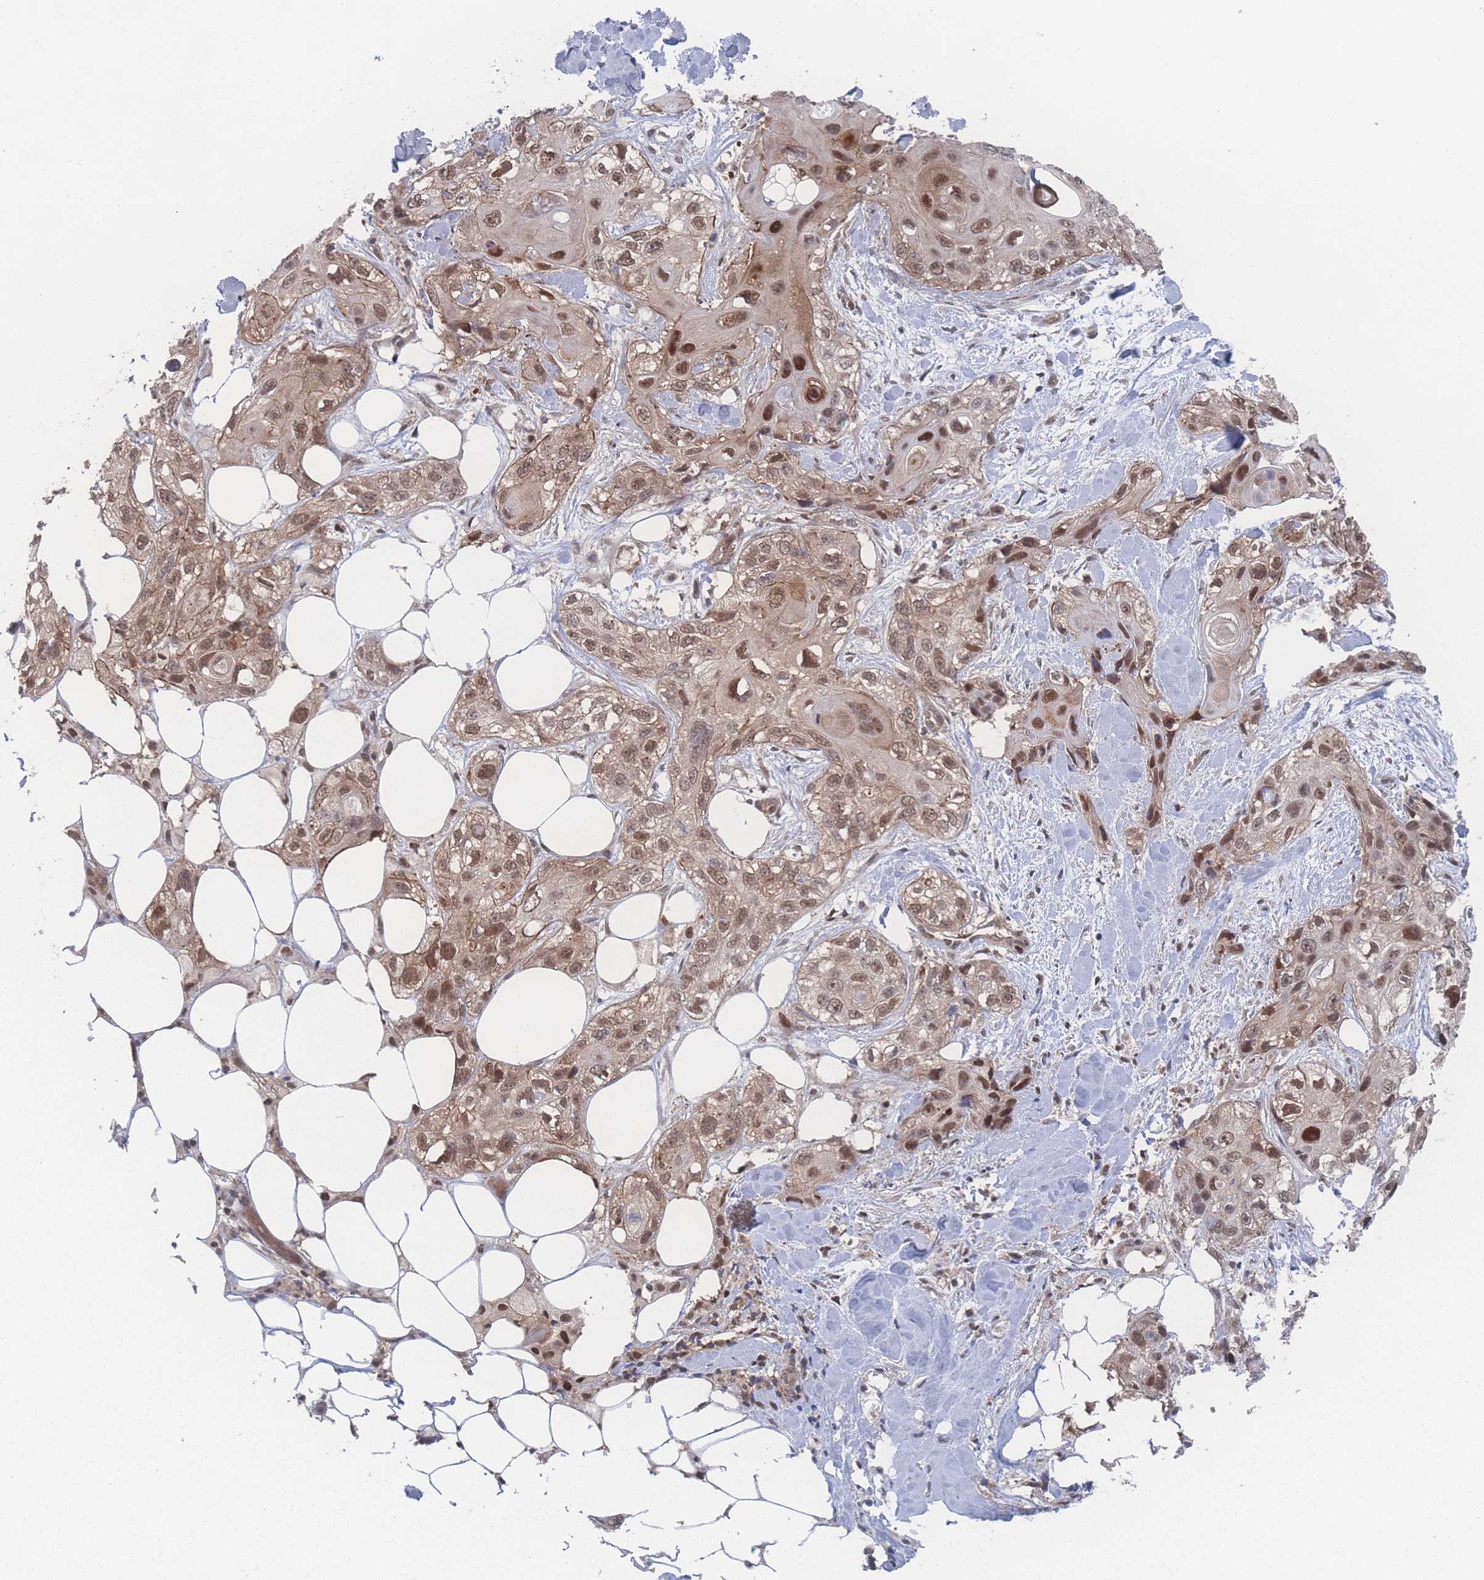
{"staining": {"intensity": "moderate", "quantity": ">75%", "location": "nuclear"}, "tissue": "skin cancer", "cell_type": "Tumor cells", "image_type": "cancer", "snomed": [{"axis": "morphology", "description": "Normal tissue, NOS"}, {"axis": "morphology", "description": "Squamous cell carcinoma, NOS"}, {"axis": "topography", "description": "Skin"}], "caption": "Skin cancer stained with DAB IHC exhibits medium levels of moderate nuclear expression in about >75% of tumor cells.", "gene": "PSMA1", "patient": {"sex": "male", "age": 72}}